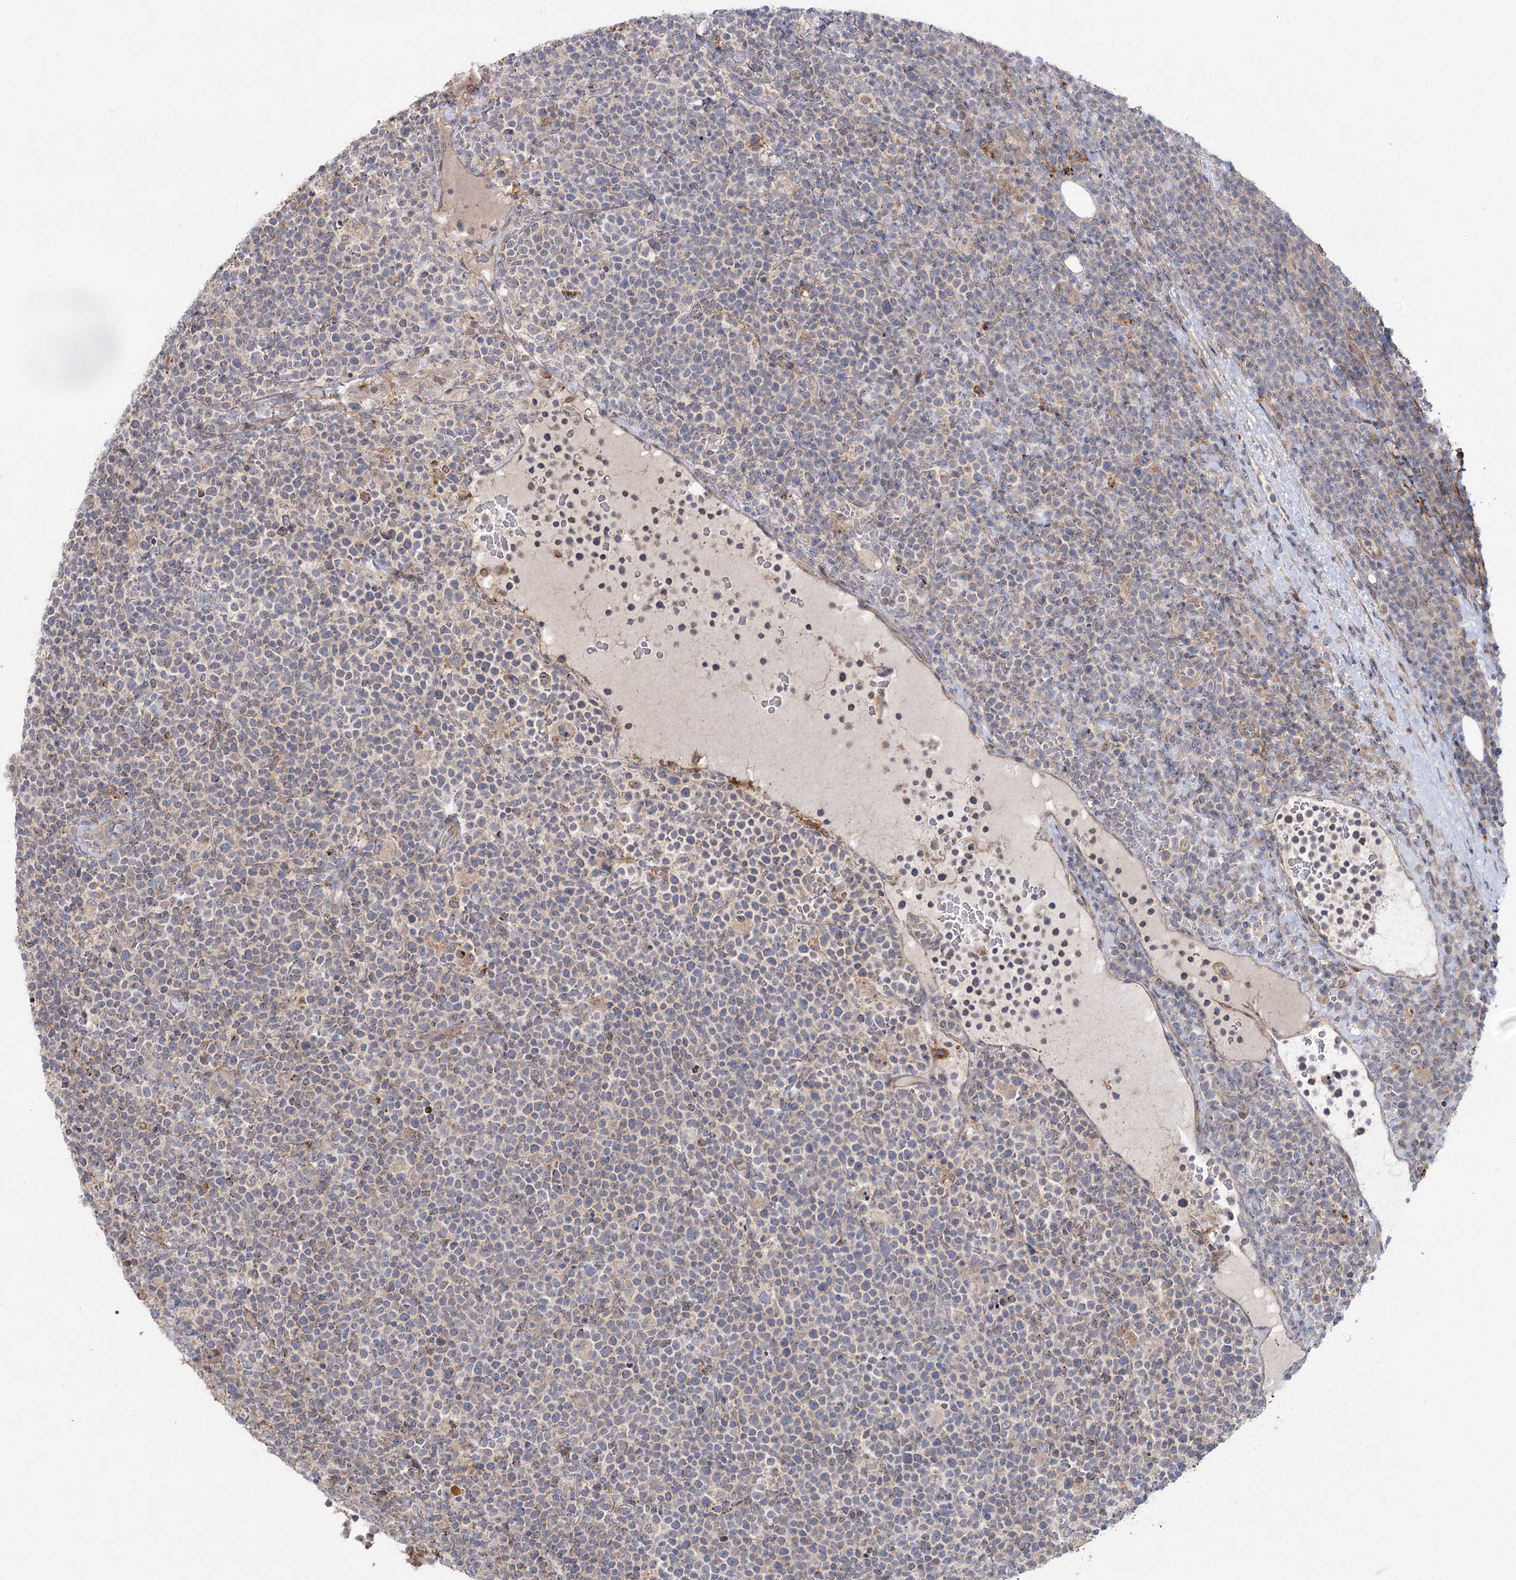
{"staining": {"intensity": "negative", "quantity": "none", "location": "none"}, "tissue": "lymphoma", "cell_type": "Tumor cells", "image_type": "cancer", "snomed": [{"axis": "morphology", "description": "Malignant lymphoma, non-Hodgkin's type, High grade"}, {"axis": "topography", "description": "Lymph node"}], "caption": "Immunohistochemical staining of human high-grade malignant lymphoma, non-Hodgkin's type displays no significant expression in tumor cells.", "gene": "SH3BP5L", "patient": {"sex": "male", "age": 61}}